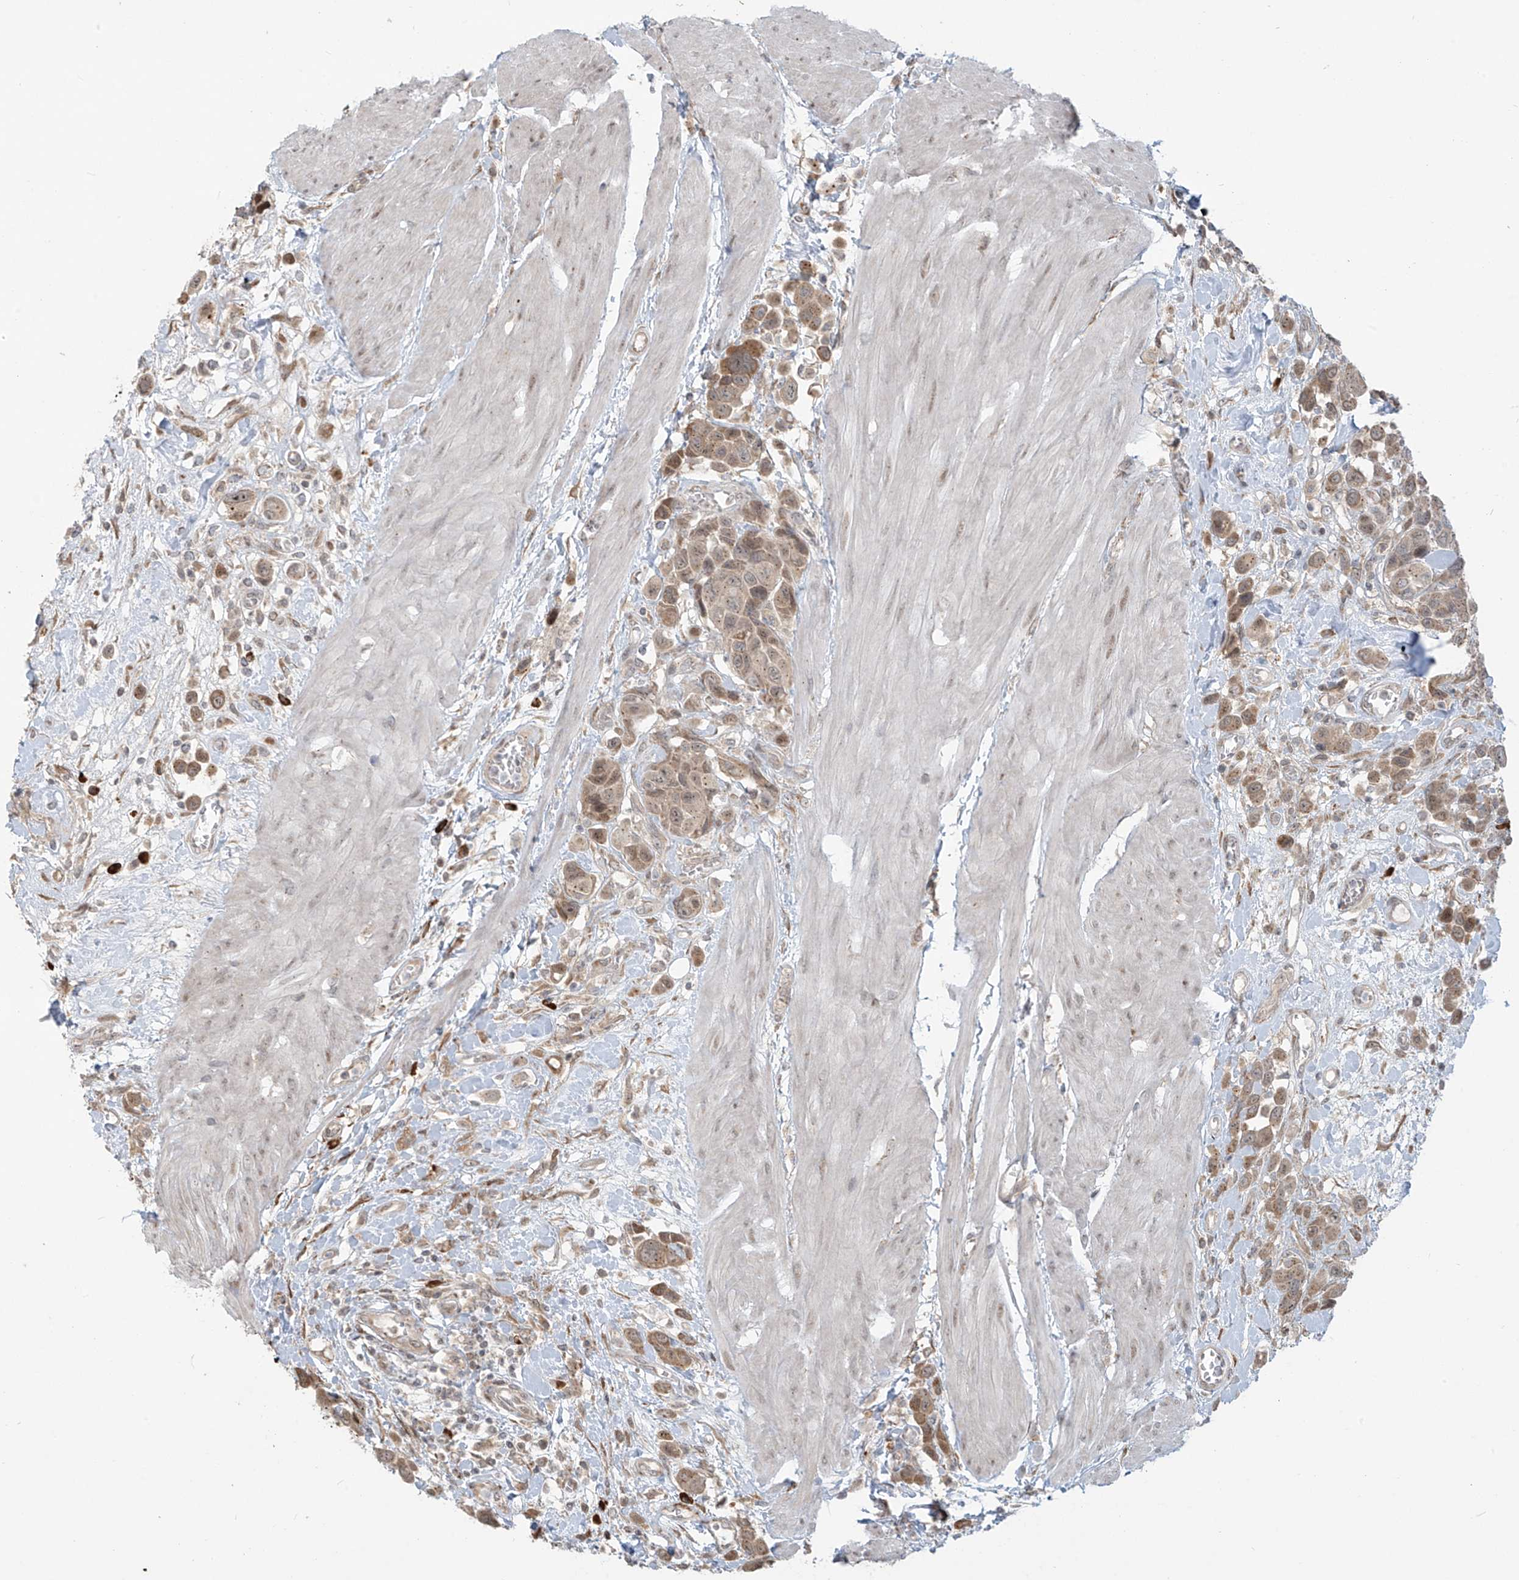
{"staining": {"intensity": "moderate", "quantity": ">75%", "location": "cytoplasmic/membranous"}, "tissue": "urothelial cancer", "cell_type": "Tumor cells", "image_type": "cancer", "snomed": [{"axis": "morphology", "description": "Urothelial carcinoma, High grade"}, {"axis": "topography", "description": "Urinary bladder"}], "caption": "IHC of human urothelial cancer reveals medium levels of moderate cytoplasmic/membranous expression in about >75% of tumor cells. Using DAB (3,3'-diaminobenzidine) (brown) and hematoxylin (blue) stains, captured at high magnification using brightfield microscopy.", "gene": "PLEKHM3", "patient": {"sex": "male", "age": 50}}